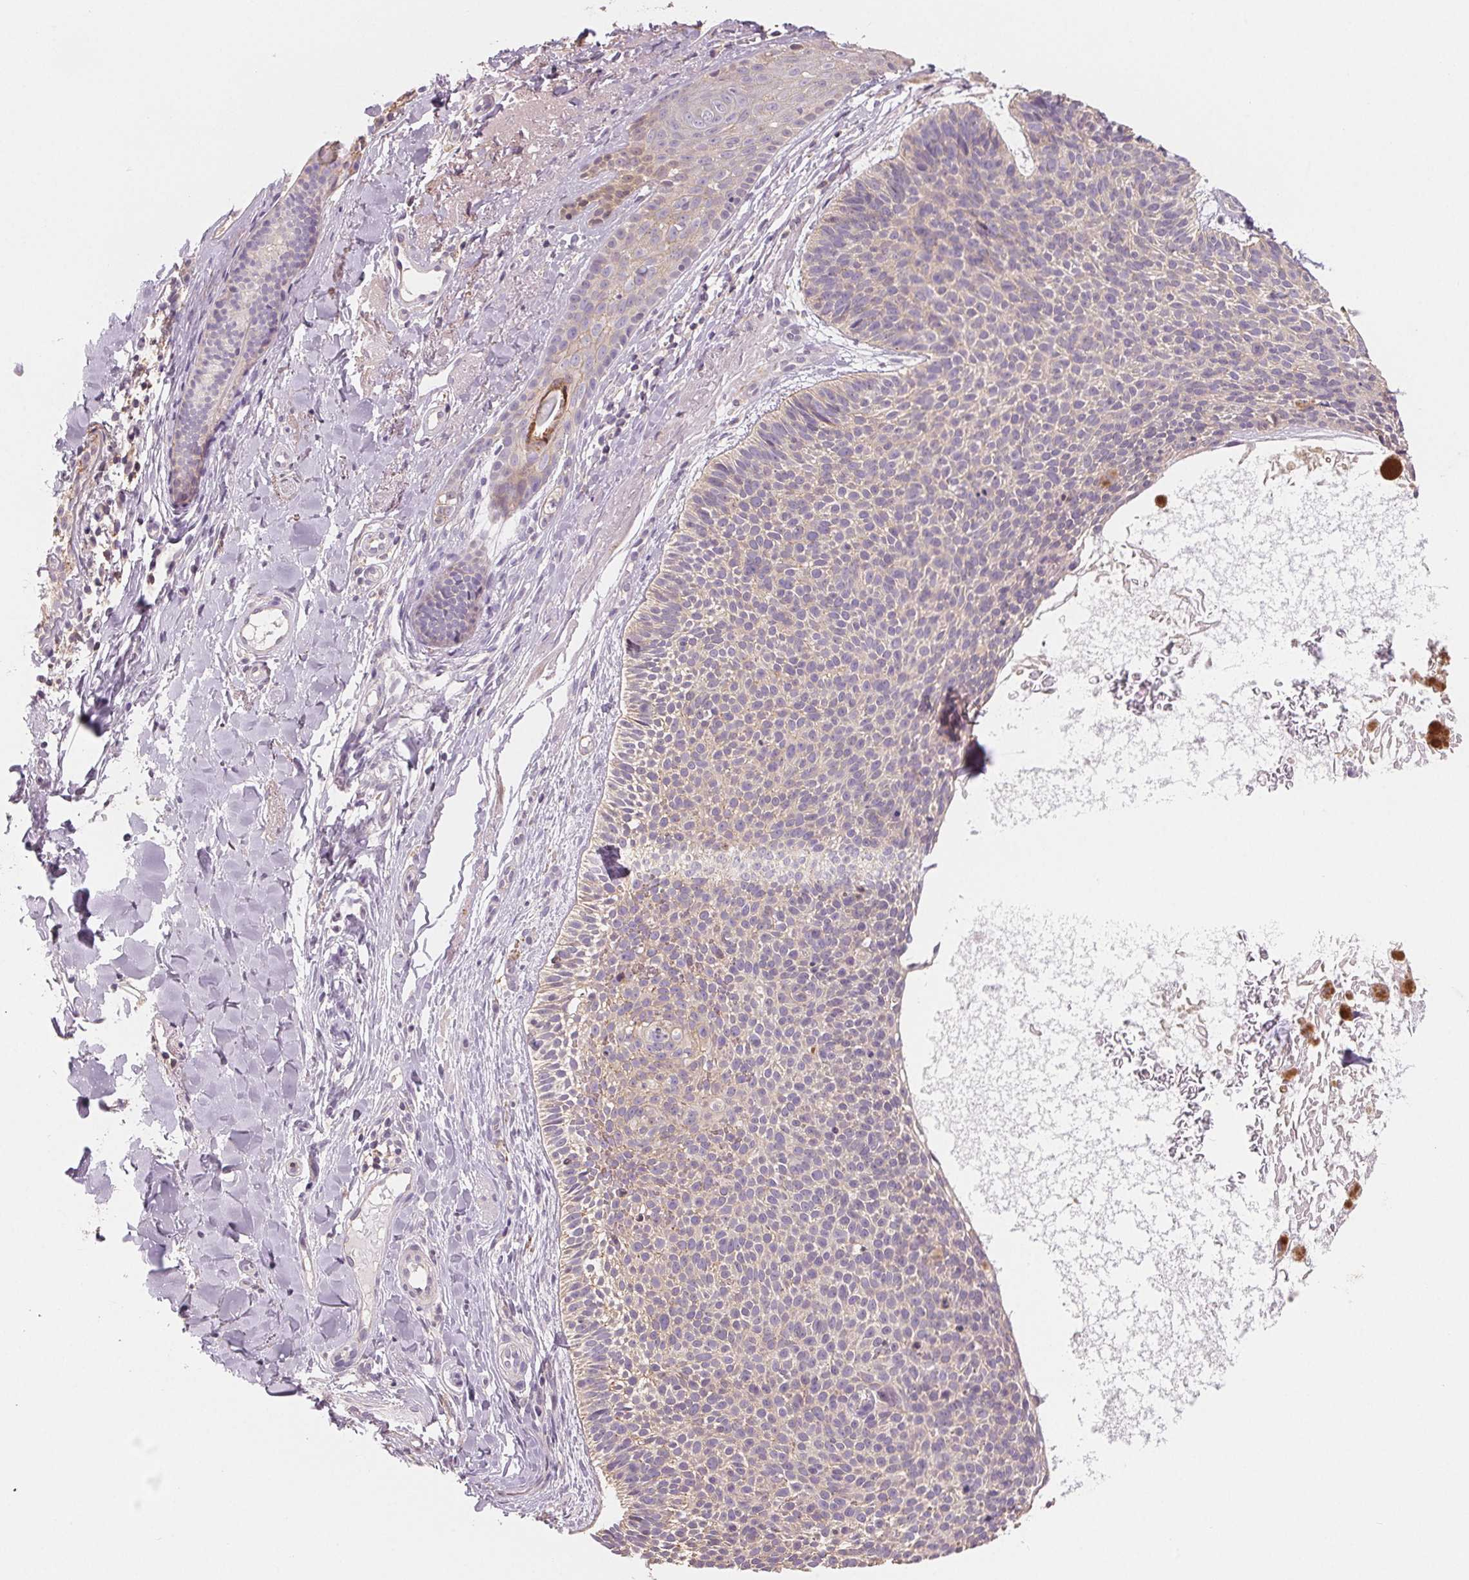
{"staining": {"intensity": "weak", "quantity": "<25%", "location": "cytoplasmic/membranous"}, "tissue": "skin cancer", "cell_type": "Tumor cells", "image_type": "cancer", "snomed": [{"axis": "morphology", "description": "Basal cell carcinoma"}, {"axis": "topography", "description": "Skin"}], "caption": "Tumor cells are negative for protein expression in human skin cancer. (DAB immunohistochemistry with hematoxylin counter stain).", "gene": "VTCN1", "patient": {"sex": "male", "age": 82}}